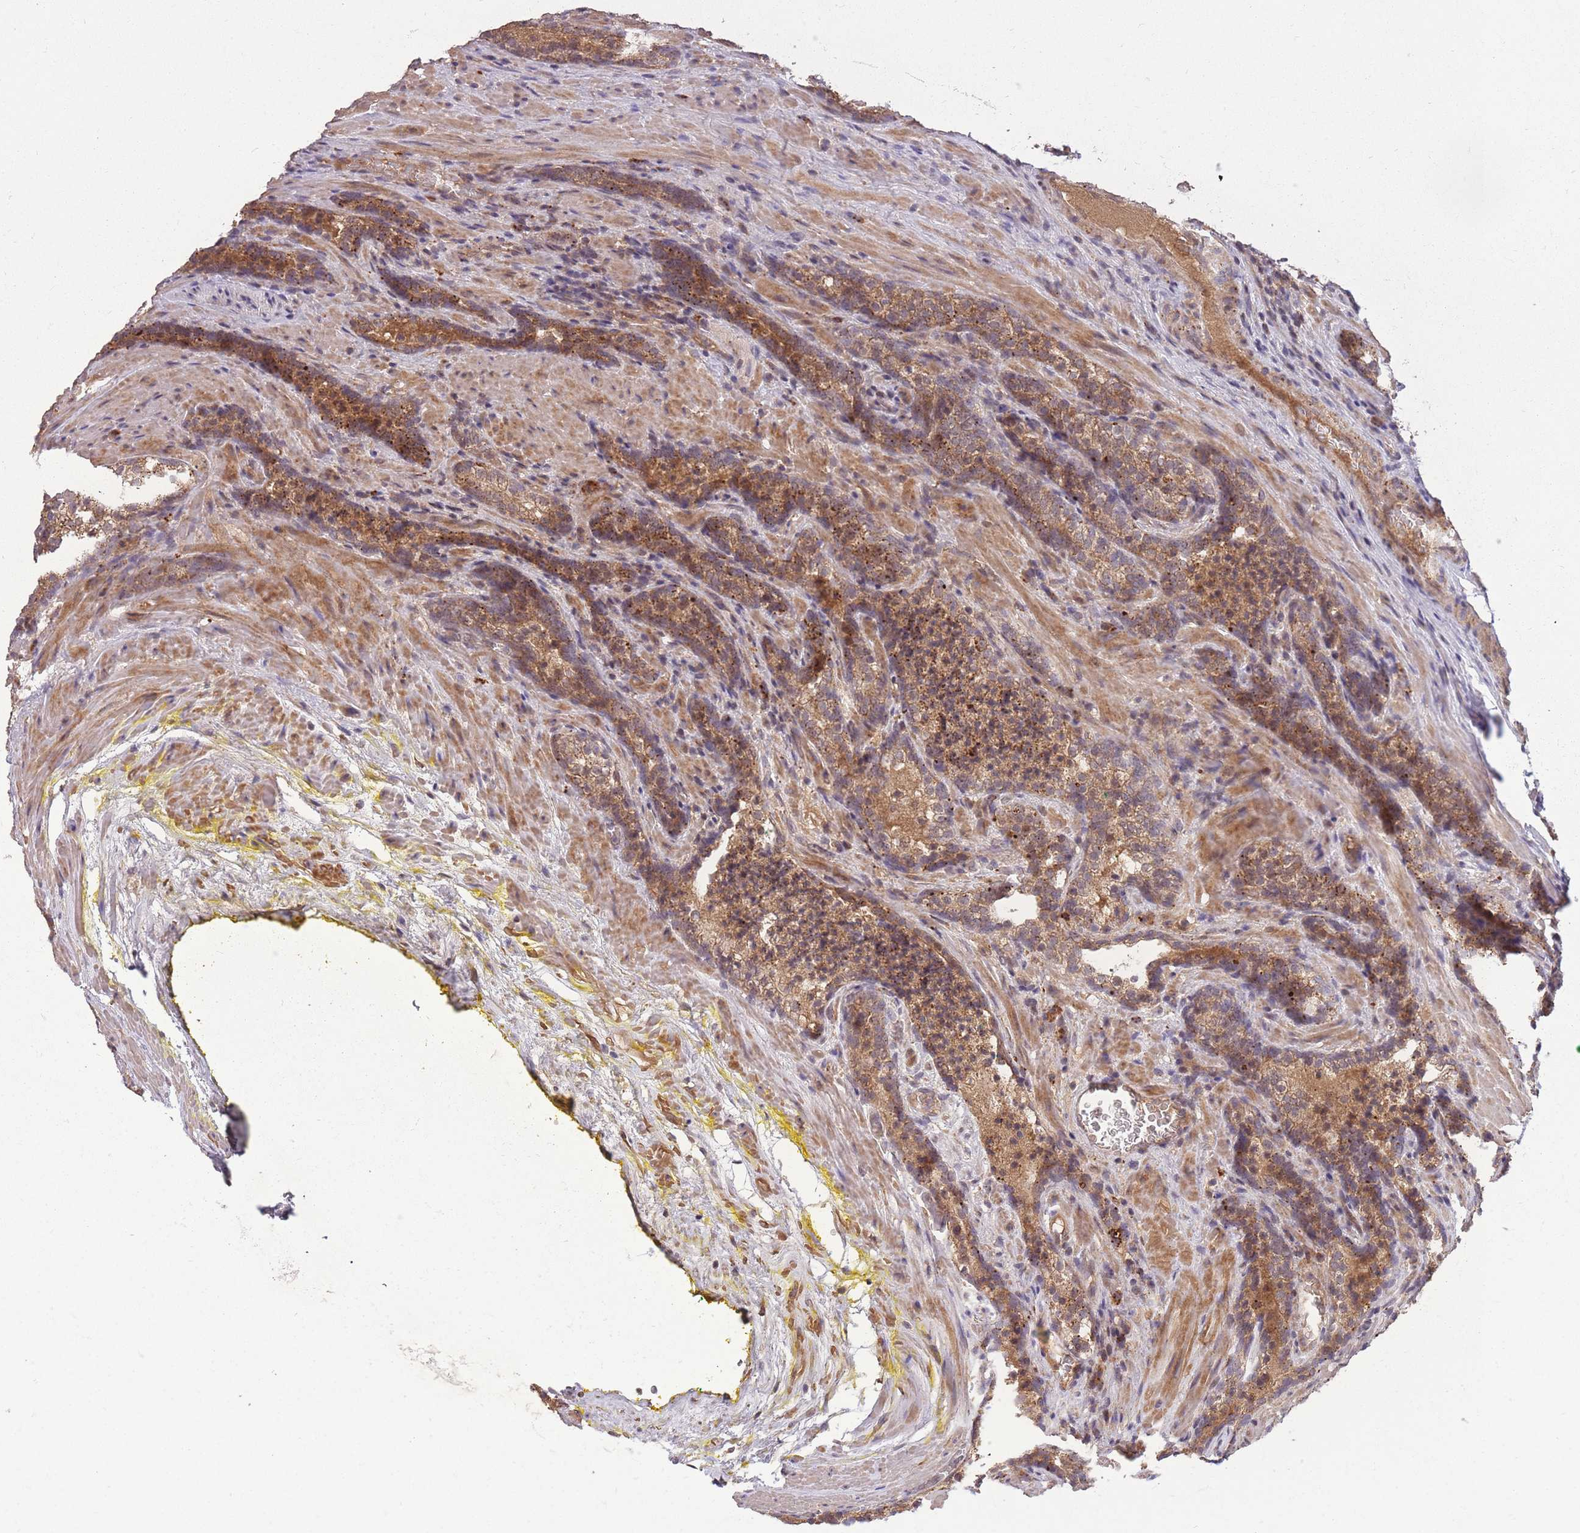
{"staining": {"intensity": "moderate", "quantity": ">75%", "location": "cytoplasmic/membranous"}, "tissue": "prostate cancer", "cell_type": "Tumor cells", "image_type": "cancer", "snomed": [{"axis": "morphology", "description": "Adenocarcinoma, Low grade"}, {"axis": "topography", "description": "Prostate"}], "caption": "A brown stain highlights moderate cytoplasmic/membranous expression of a protein in adenocarcinoma (low-grade) (prostate) tumor cells.", "gene": "POLR3F", "patient": {"sex": "male", "age": 58}}